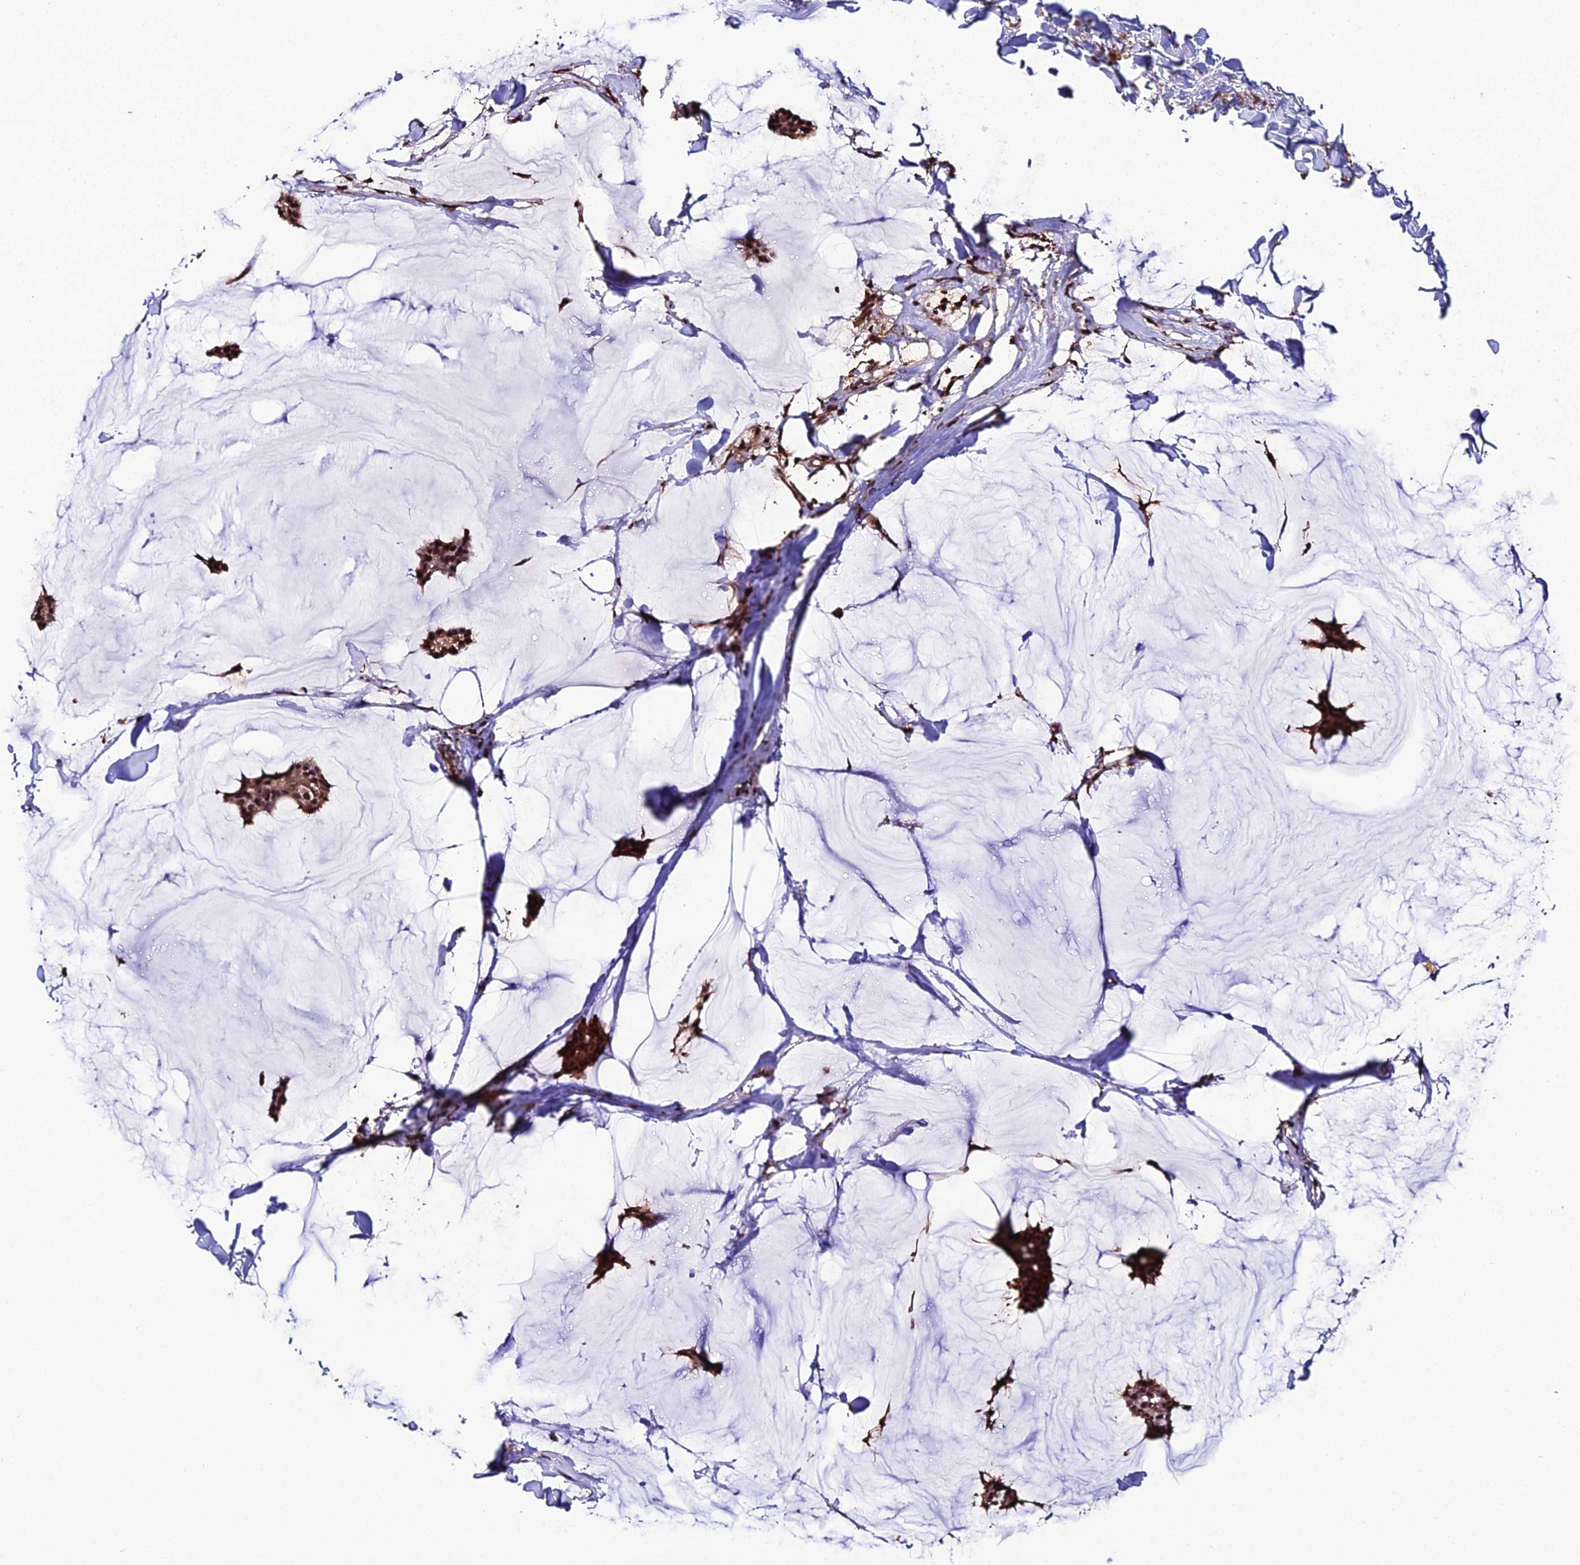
{"staining": {"intensity": "moderate", "quantity": ">75%", "location": "cytoplasmic/membranous,nuclear"}, "tissue": "breast cancer", "cell_type": "Tumor cells", "image_type": "cancer", "snomed": [{"axis": "morphology", "description": "Duct carcinoma"}, {"axis": "topography", "description": "Breast"}], "caption": "IHC micrograph of breast cancer stained for a protein (brown), which displays medium levels of moderate cytoplasmic/membranous and nuclear staining in approximately >75% of tumor cells.", "gene": "PPP4C", "patient": {"sex": "female", "age": 93}}